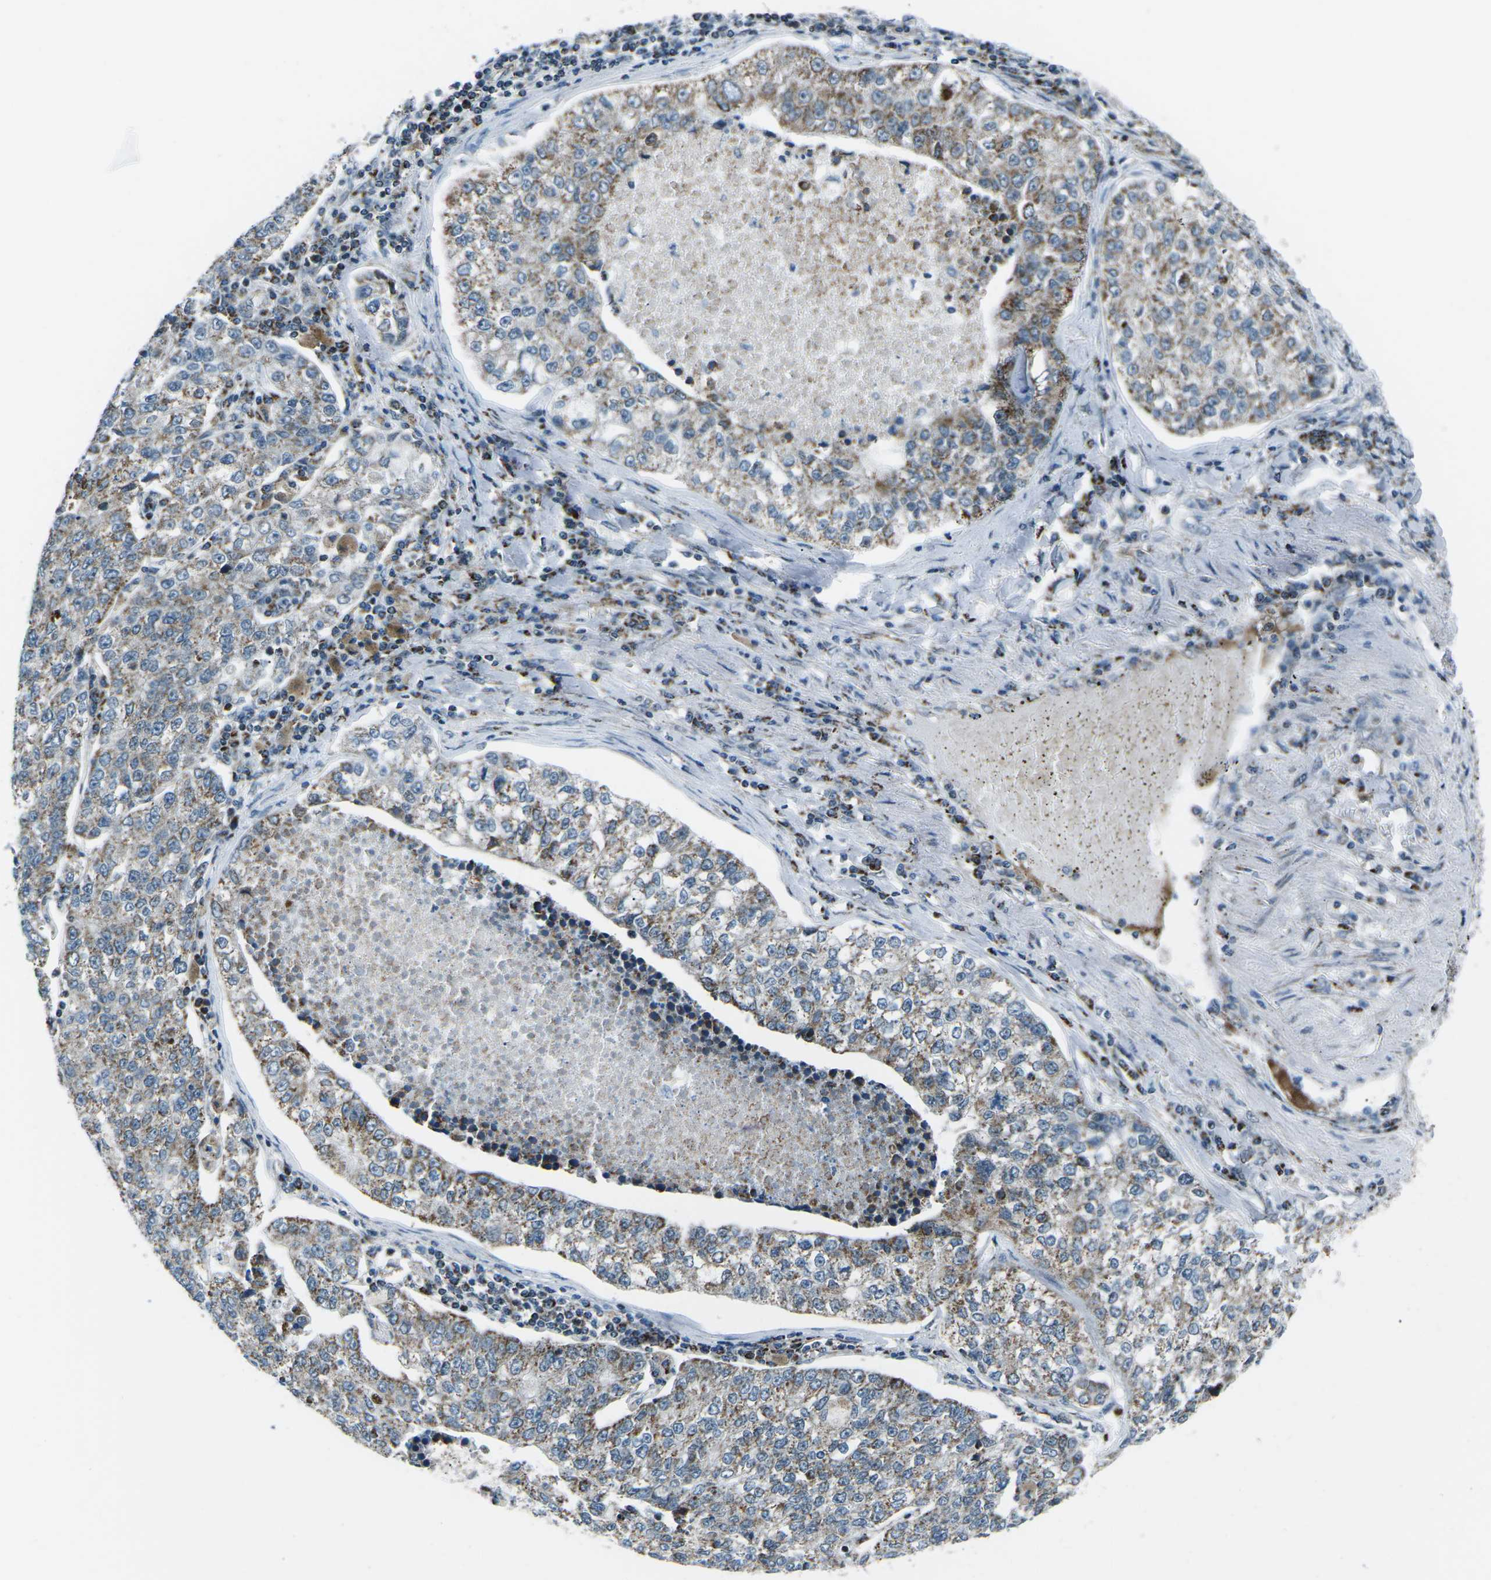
{"staining": {"intensity": "moderate", "quantity": ">75%", "location": "cytoplasmic/membranous"}, "tissue": "lung cancer", "cell_type": "Tumor cells", "image_type": "cancer", "snomed": [{"axis": "morphology", "description": "Adenocarcinoma, NOS"}, {"axis": "topography", "description": "Lung"}], "caption": "Lung cancer tissue shows moderate cytoplasmic/membranous positivity in about >75% of tumor cells, visualized by immunohistochemistry.", "gene": "RFESD", "patient": {"sex": "male", "age": 49}}